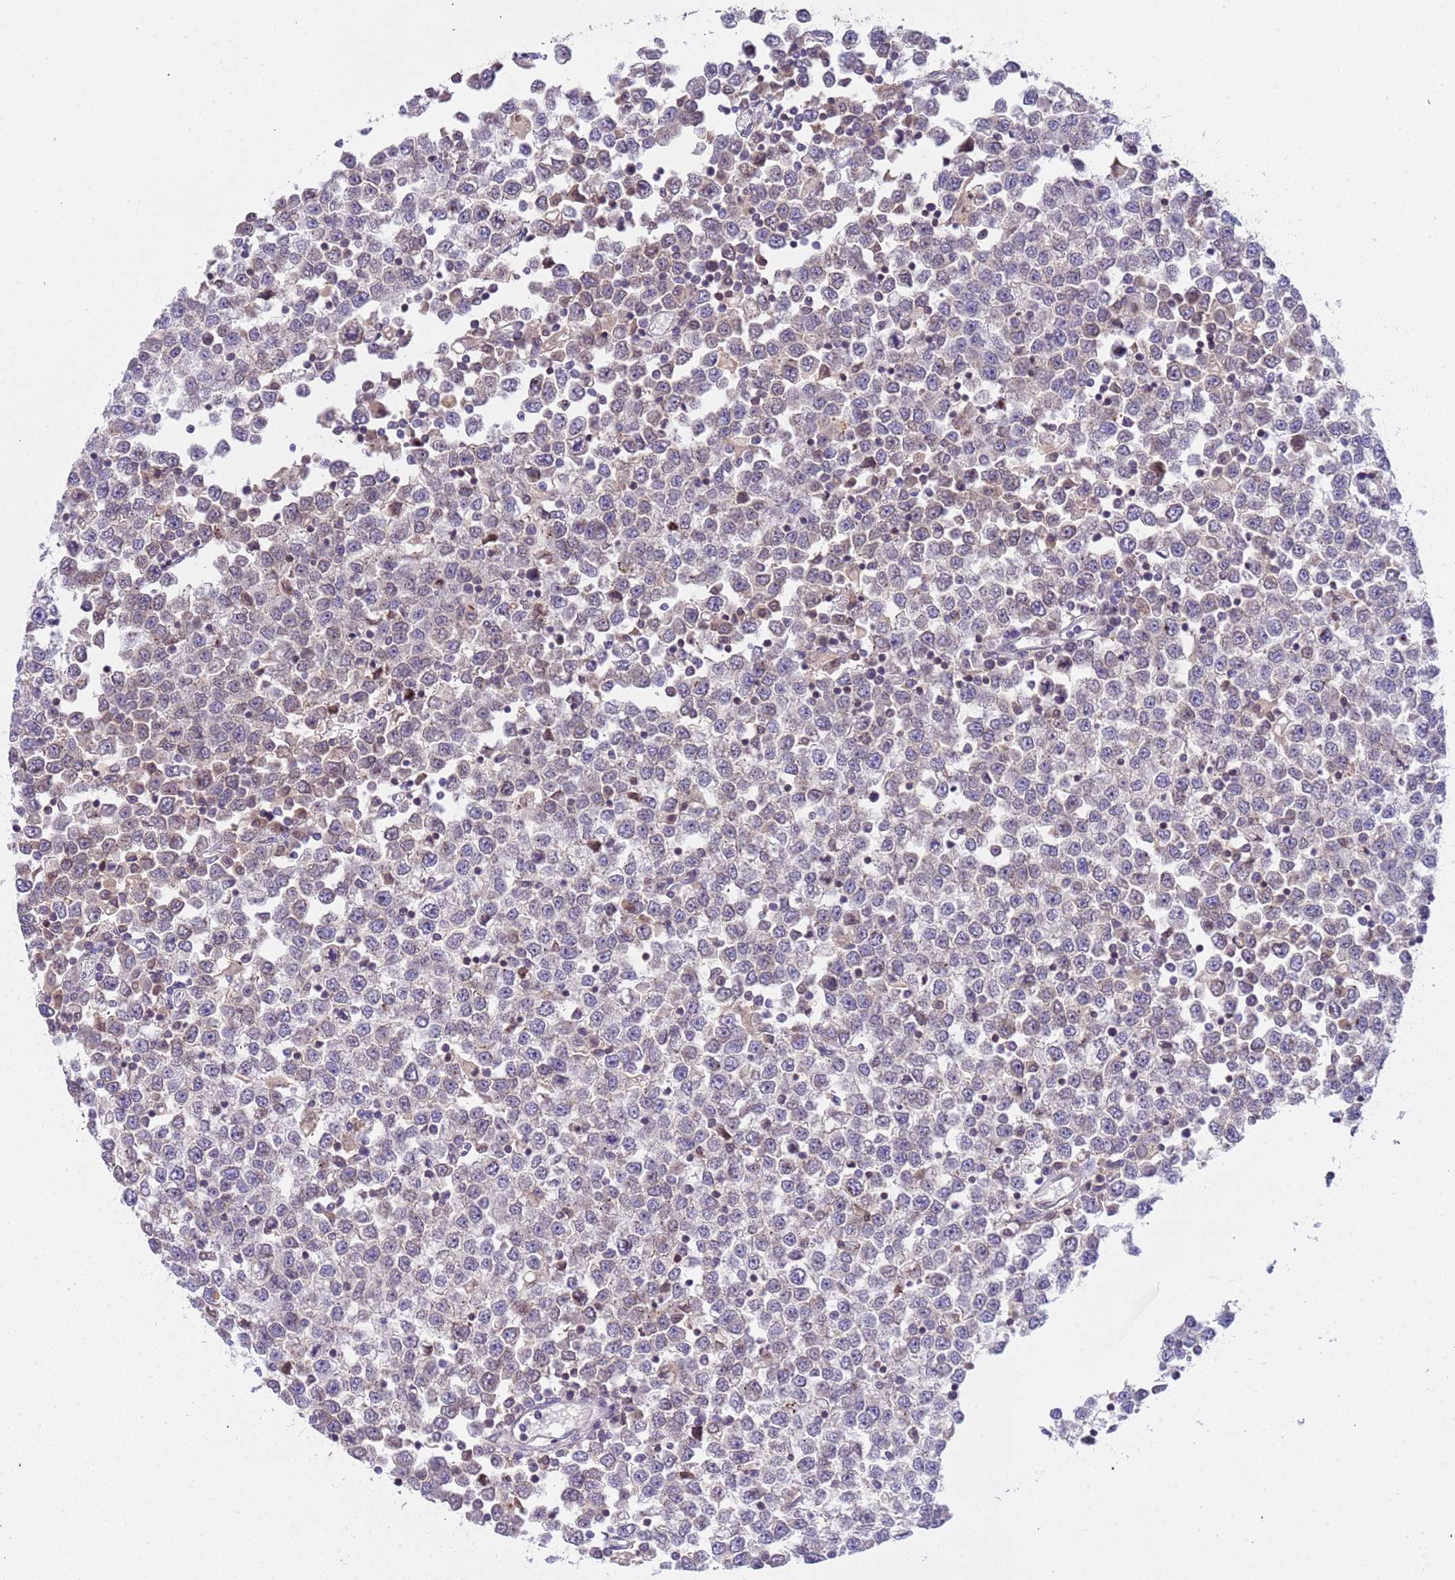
{"staining": {"intensity": "weak", "quantity": "<25%", "location": "cytoplasmic/membranous"}, "tissue": "testis cancer", "cell_type": "Tumor cells", "image_type": "cancer", "snomed": [{"axis": "morphology", "description": "Seminoma, NOS"}, {"axis": "topography", "description": "Testis"}], "caption": "Immunohistochemistry (IHC) photomicrograph of neoplastic tissue: human testis cancer (seminoma) stained with DAB (3,3'-diaminobenzidine) demonstrates no significant protein staining in tumor cells.", "gene": "PLCXD3", "patient": {"sex": "male", "age": 65}}